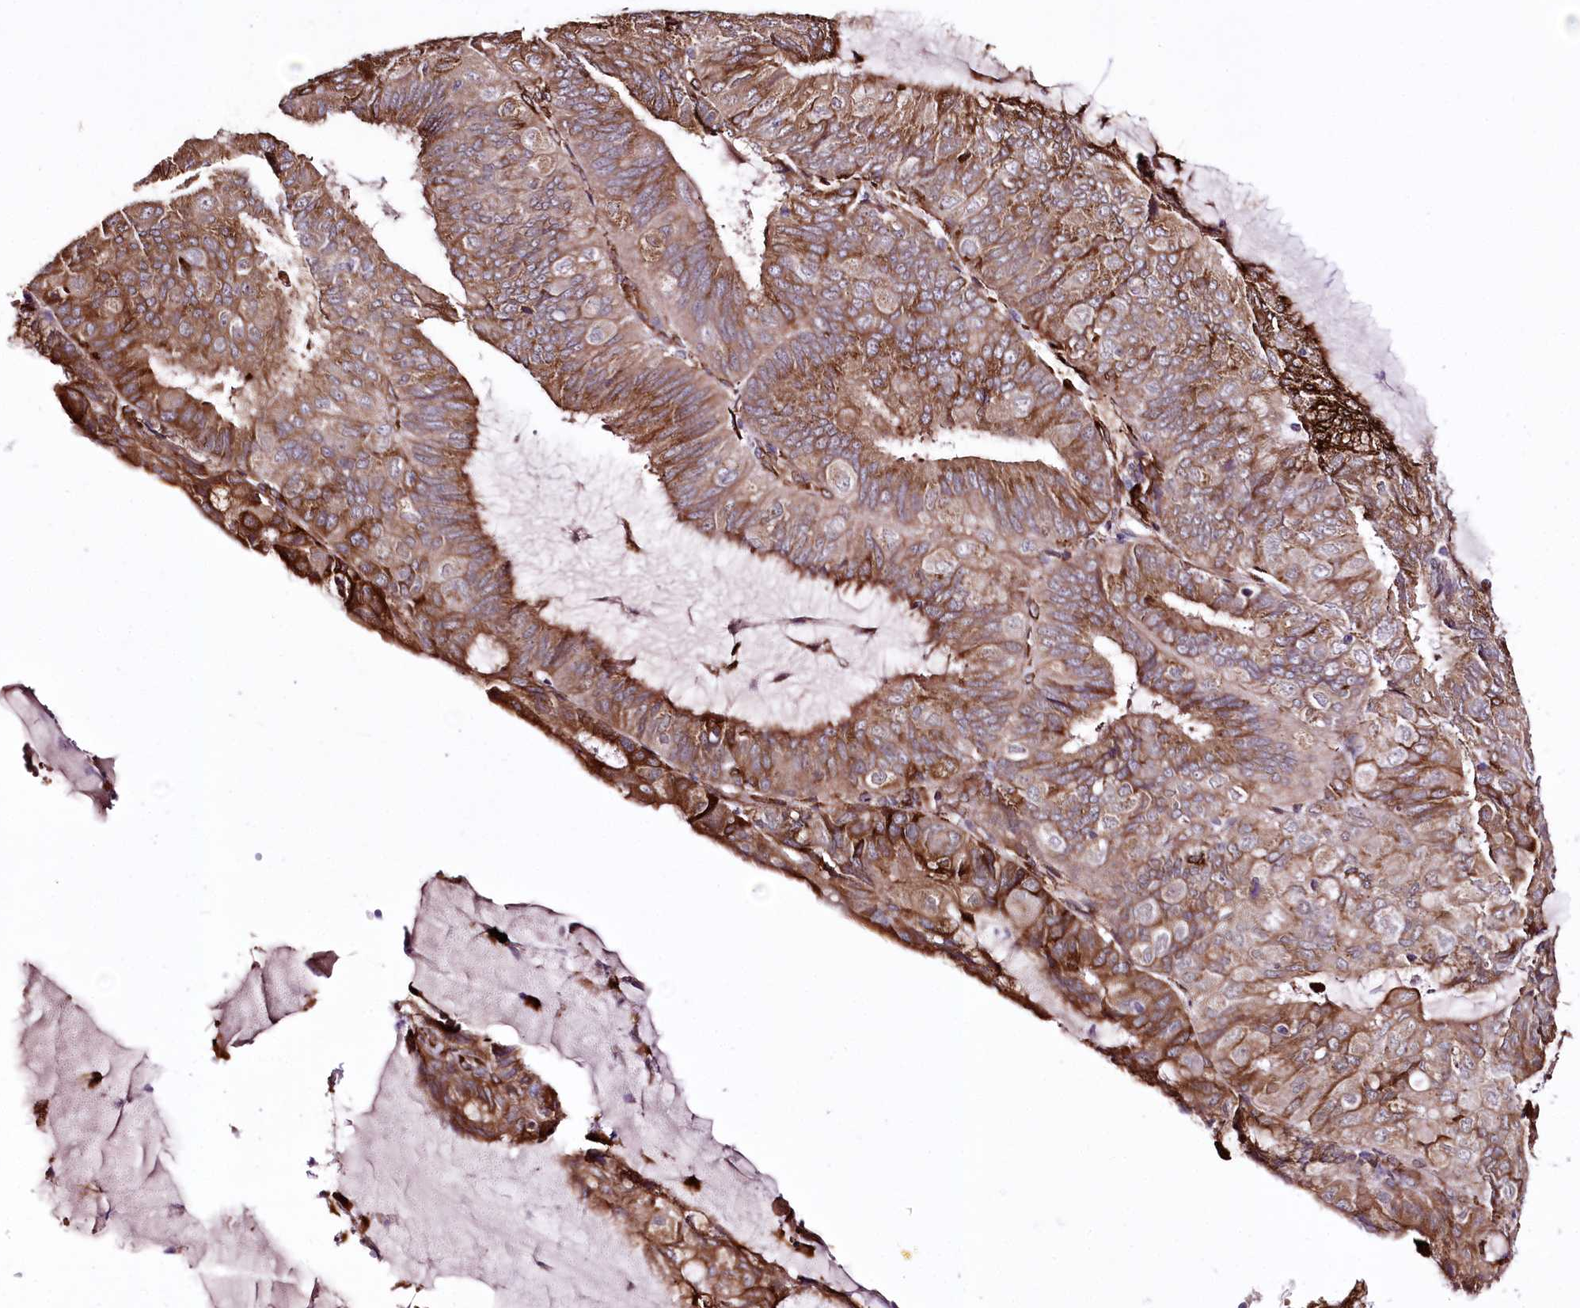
{"staining": {"intensity": "moderate", "quantity": ">75%", "location": "cytoplasmic/membranous"}, "tissue": "endometrial cancer", "cell_type": "Tumor cells", "image_type": "cancer", "snomed": [{"axis": "morphology", "description": "Adenocarcinoma, NOS"}, {"axis": "topography", "description": "Endometrium"}], "caption": "A brown stain labels moderate cytoplasmic/membranous positivity of a protein in human adenocarcinoma (endometrial) tumor cells.", "gene": "WWC1", "patient": {"sex": "female", "age": 81}}